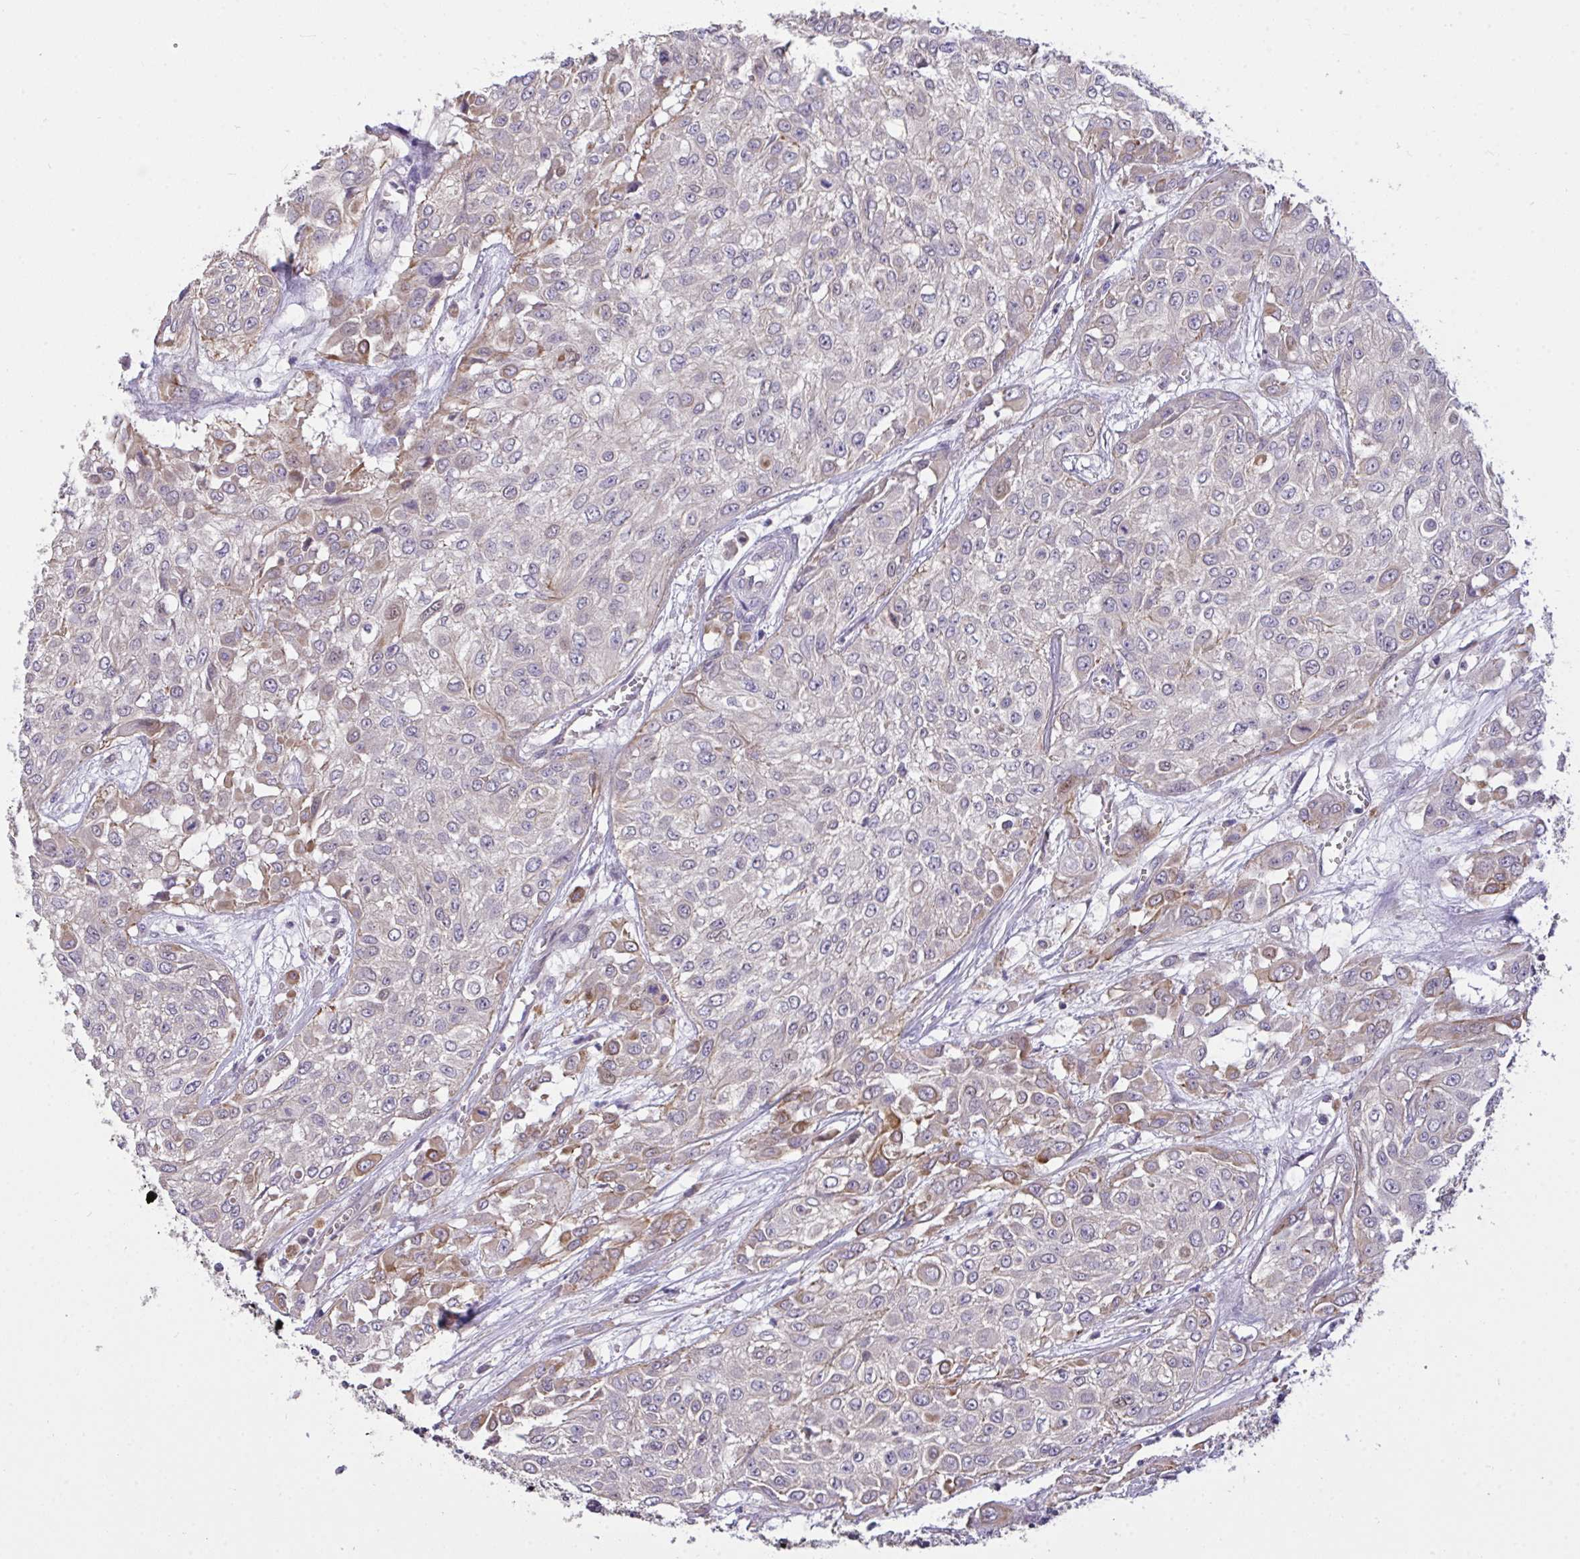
{"staining": {"intensity": "moderate", "quantity": "<25%", "location": "cytoplasmic/membranous"}, "tissue": "urothelial cancer", "cell_type": "Tumor cells", "image_type": "cancer", "snomed": [{"axis": "morphology", "description": "Urothelial carcinoma, High grade"}, {"axis": "topography", "description": "Urinary bladder"}], "caption": "Tumor cells demonstrate low levels of moderate cytoplasmic/membranous staining in approximately <25% of cells in urothelial cancer. (brown staining indicates protein expression, while blue staining denotes nuclei).", "gene": "C19orf54", "patient": {"sex": "male", "age": 57}}